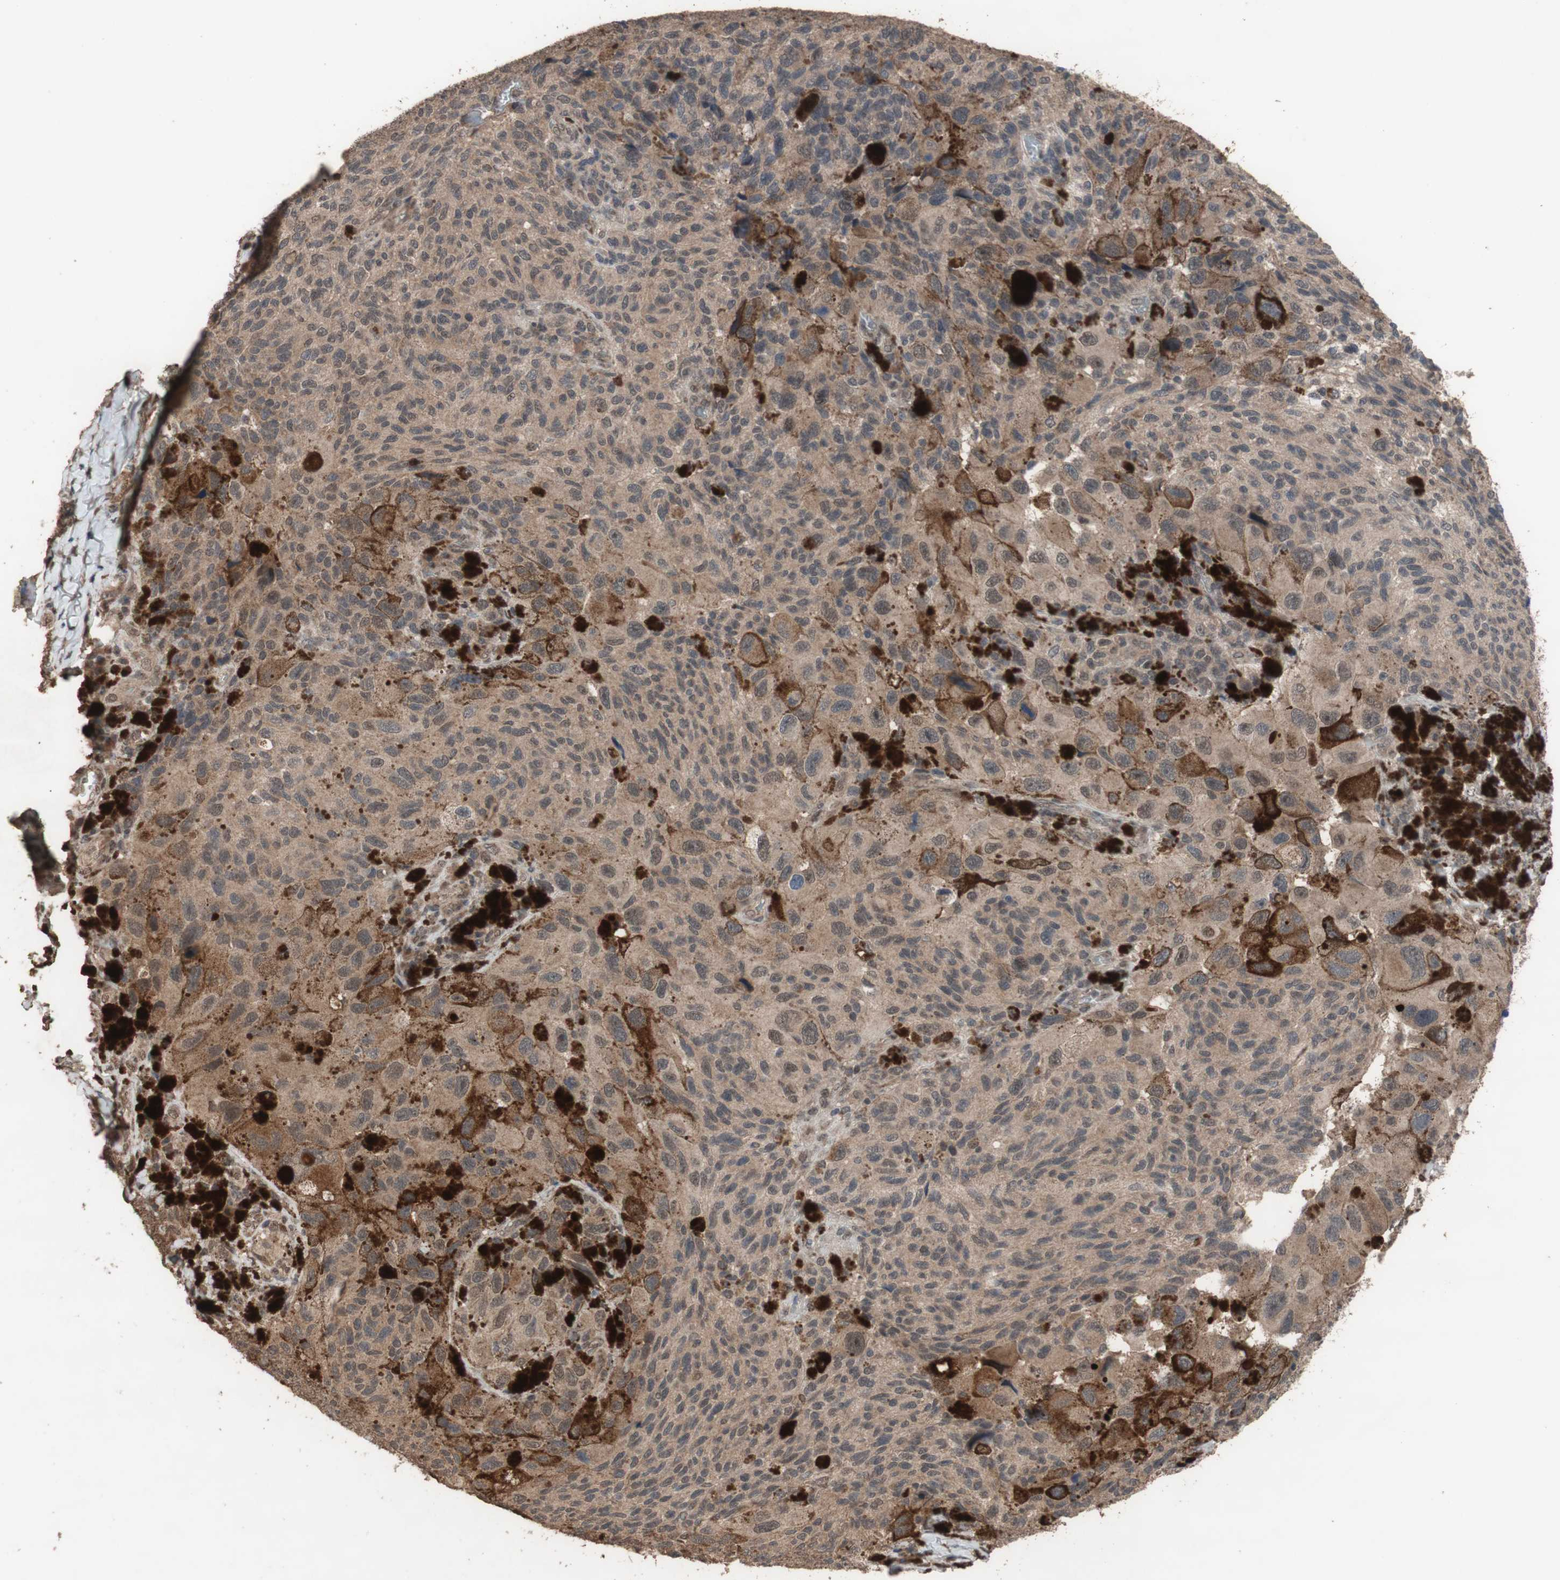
{"staining": {"intensity": "moderate", "quantity": ">75%", "location": "cytoplasmic/membranous,nuclear"}, "tissue": "melanoma", "cell_type": "Tumor cells", "image_type": "cancer", "snomed": [{"axis": "morphology", "description": "Malignant melanoma, NOS"}, {"axis": "topography", "description": "Skin"}], "caption": "Moderate cytoplasmic/membranous and nuclear expression for a protein is present in about >75% of tumor cells of malignant melanoma using immunohistochemistry.", "gene": "KANSL1", "patient": {"sex": "female", "age": 73}}